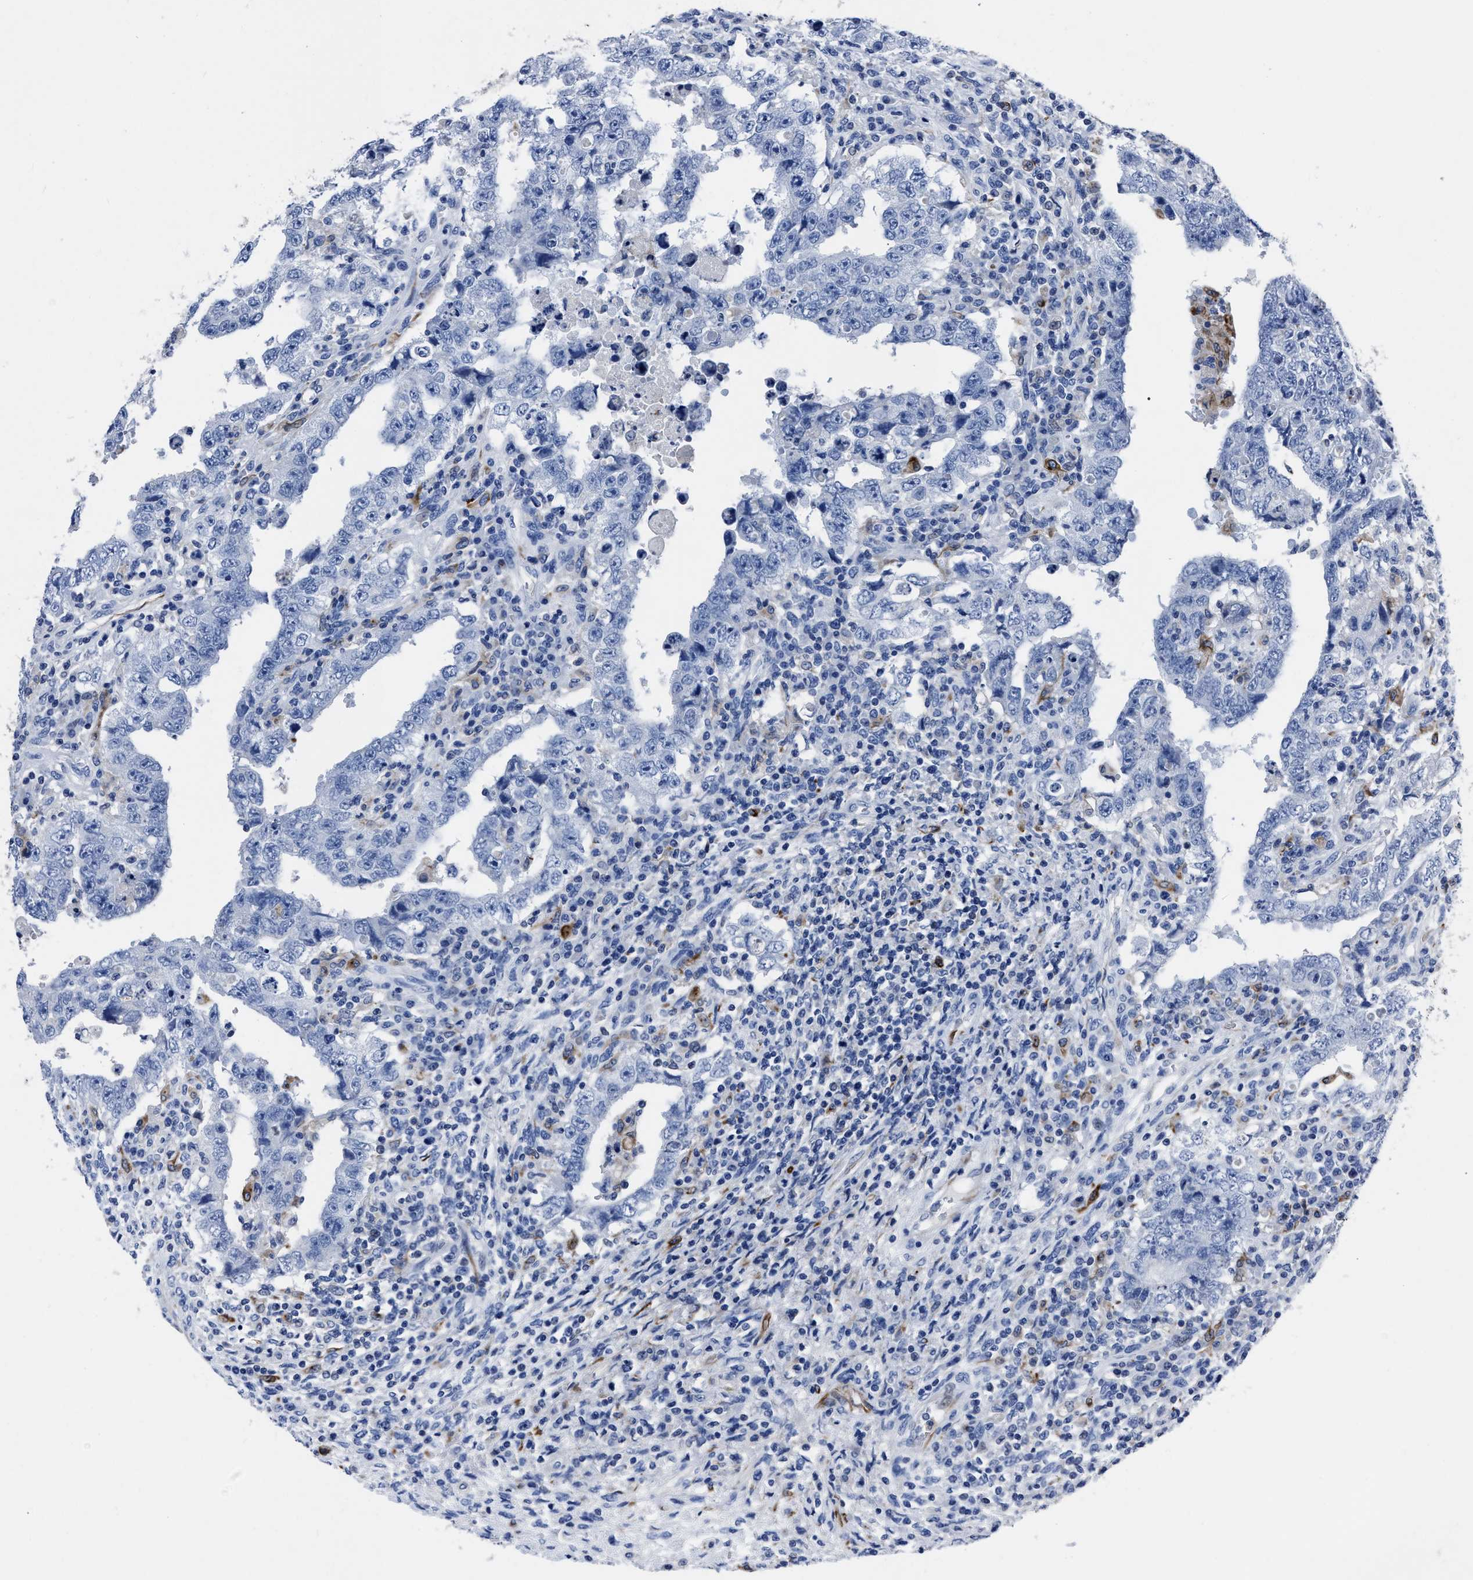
{"staining": {"intensity": "negative", "quantity": "none", "location": "none"}, "tissue": "testis cancer", "cell_type": "Tumor cells", "image_type": "cancer", "snomed": [{"axis": "morphology", "description": "Carcinoma, Embryonal, NOS"}, {"axis": "topography", "description": "Testis"}], "caption": "Tumor cells show no significant protein positivity in testis cancer (embryonal carcinoma).", "gene": "OR10G3", "patient": {"sex": "male", "age": 26}}